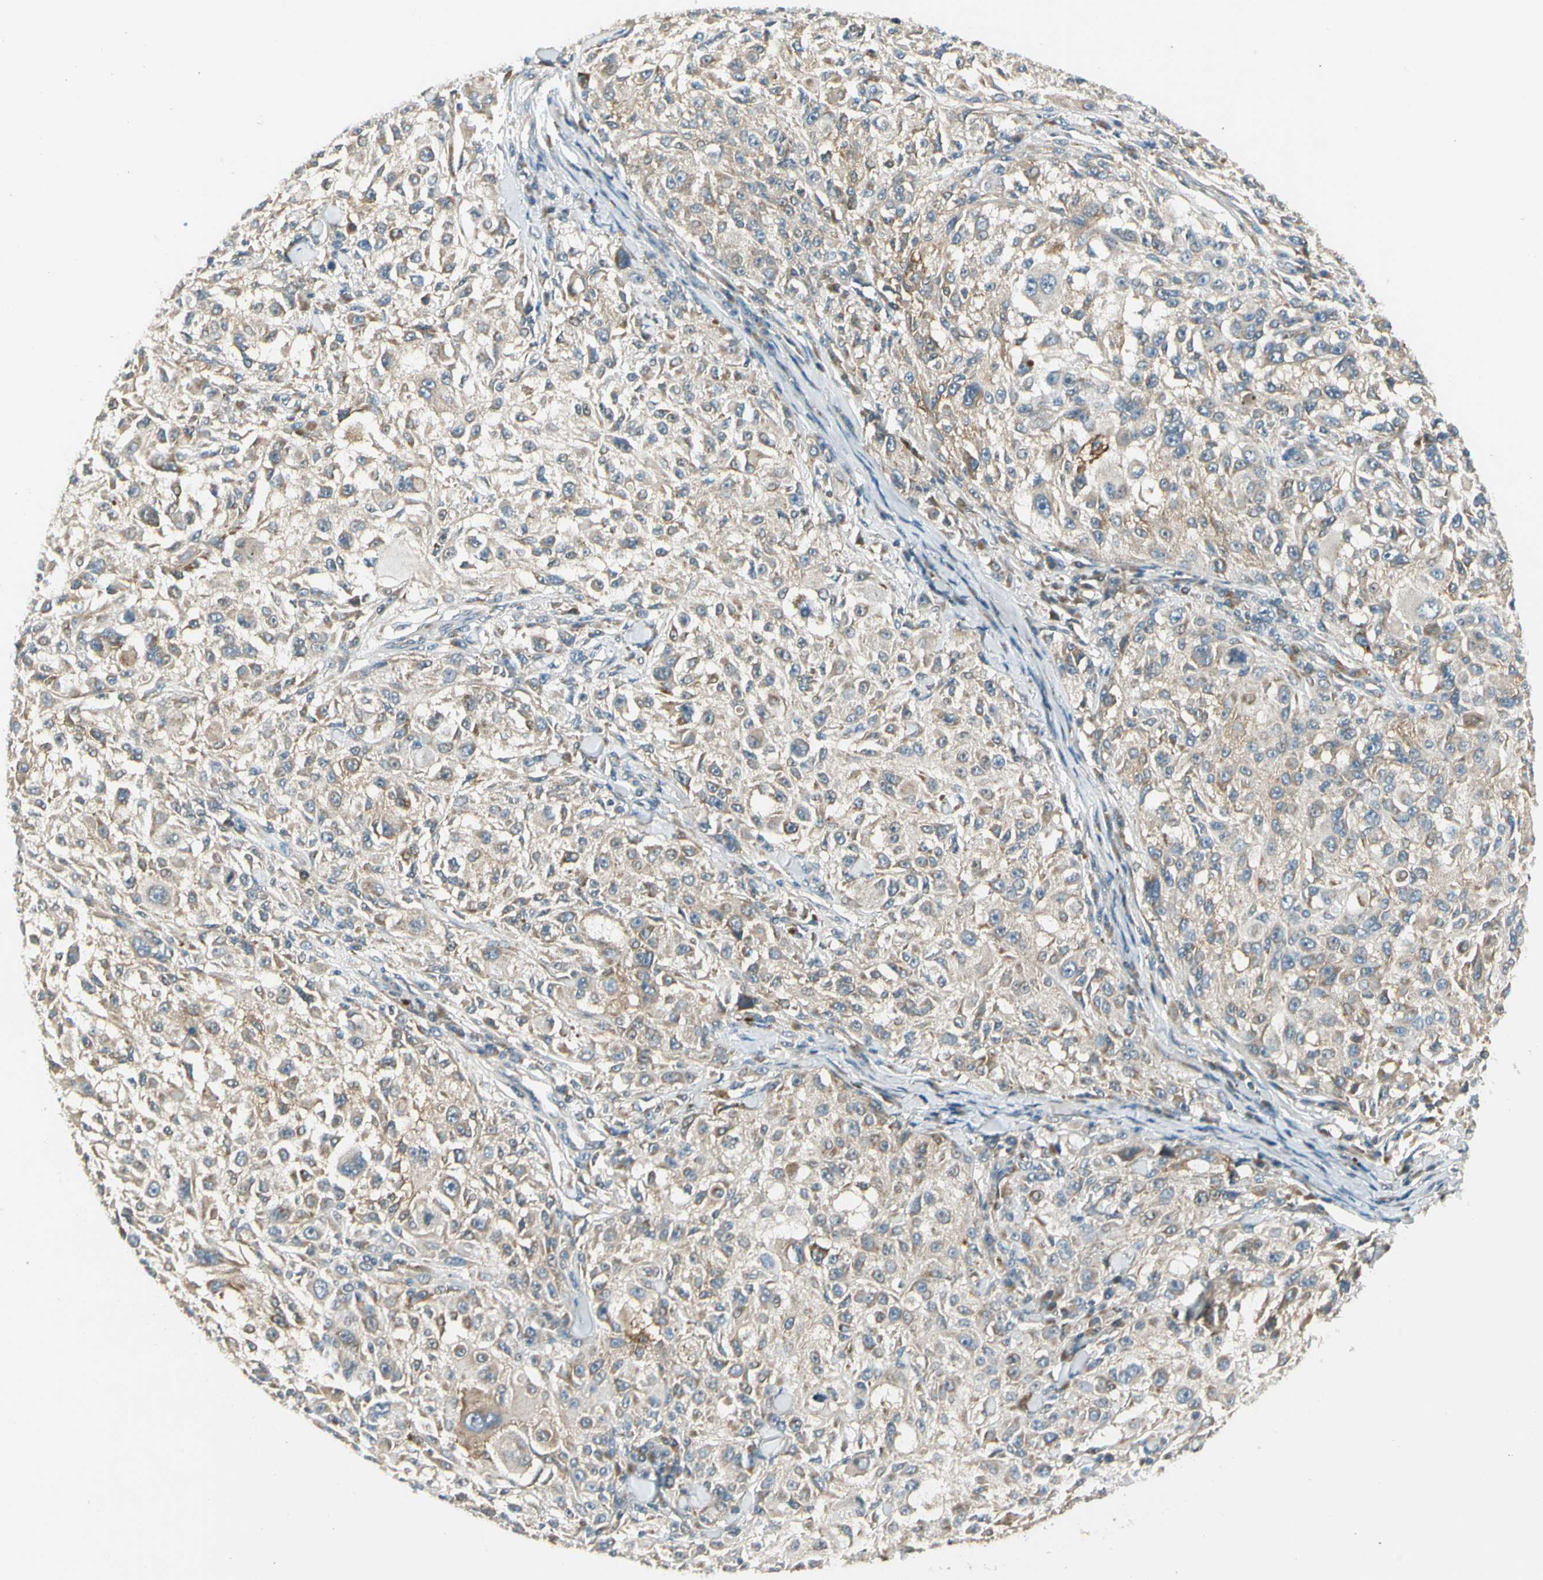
{"staining": {"intensity": "moderate", "quantity": "<25%", "location": "cytoplasmic/membranous"}, "tissue": "melanoma", "cell_type": "Tumor cells", "image_type": "cancer", "snomed": [{"axis": "morphology", "description": "Necrosis, NOS"}, {"axis": "morphology", "description": "Malignant melanoma, NOS"}, {"axis": "topography", "description": "Skin"}], "caption": "The image reveals immunohistochemical staining of melanoma. There is moderate cytoplasmic/membranous expression is present in approximately <25% of tumor cells.", "gene": "BNIP1", "patient": {"sex": "female", "age": 87}}